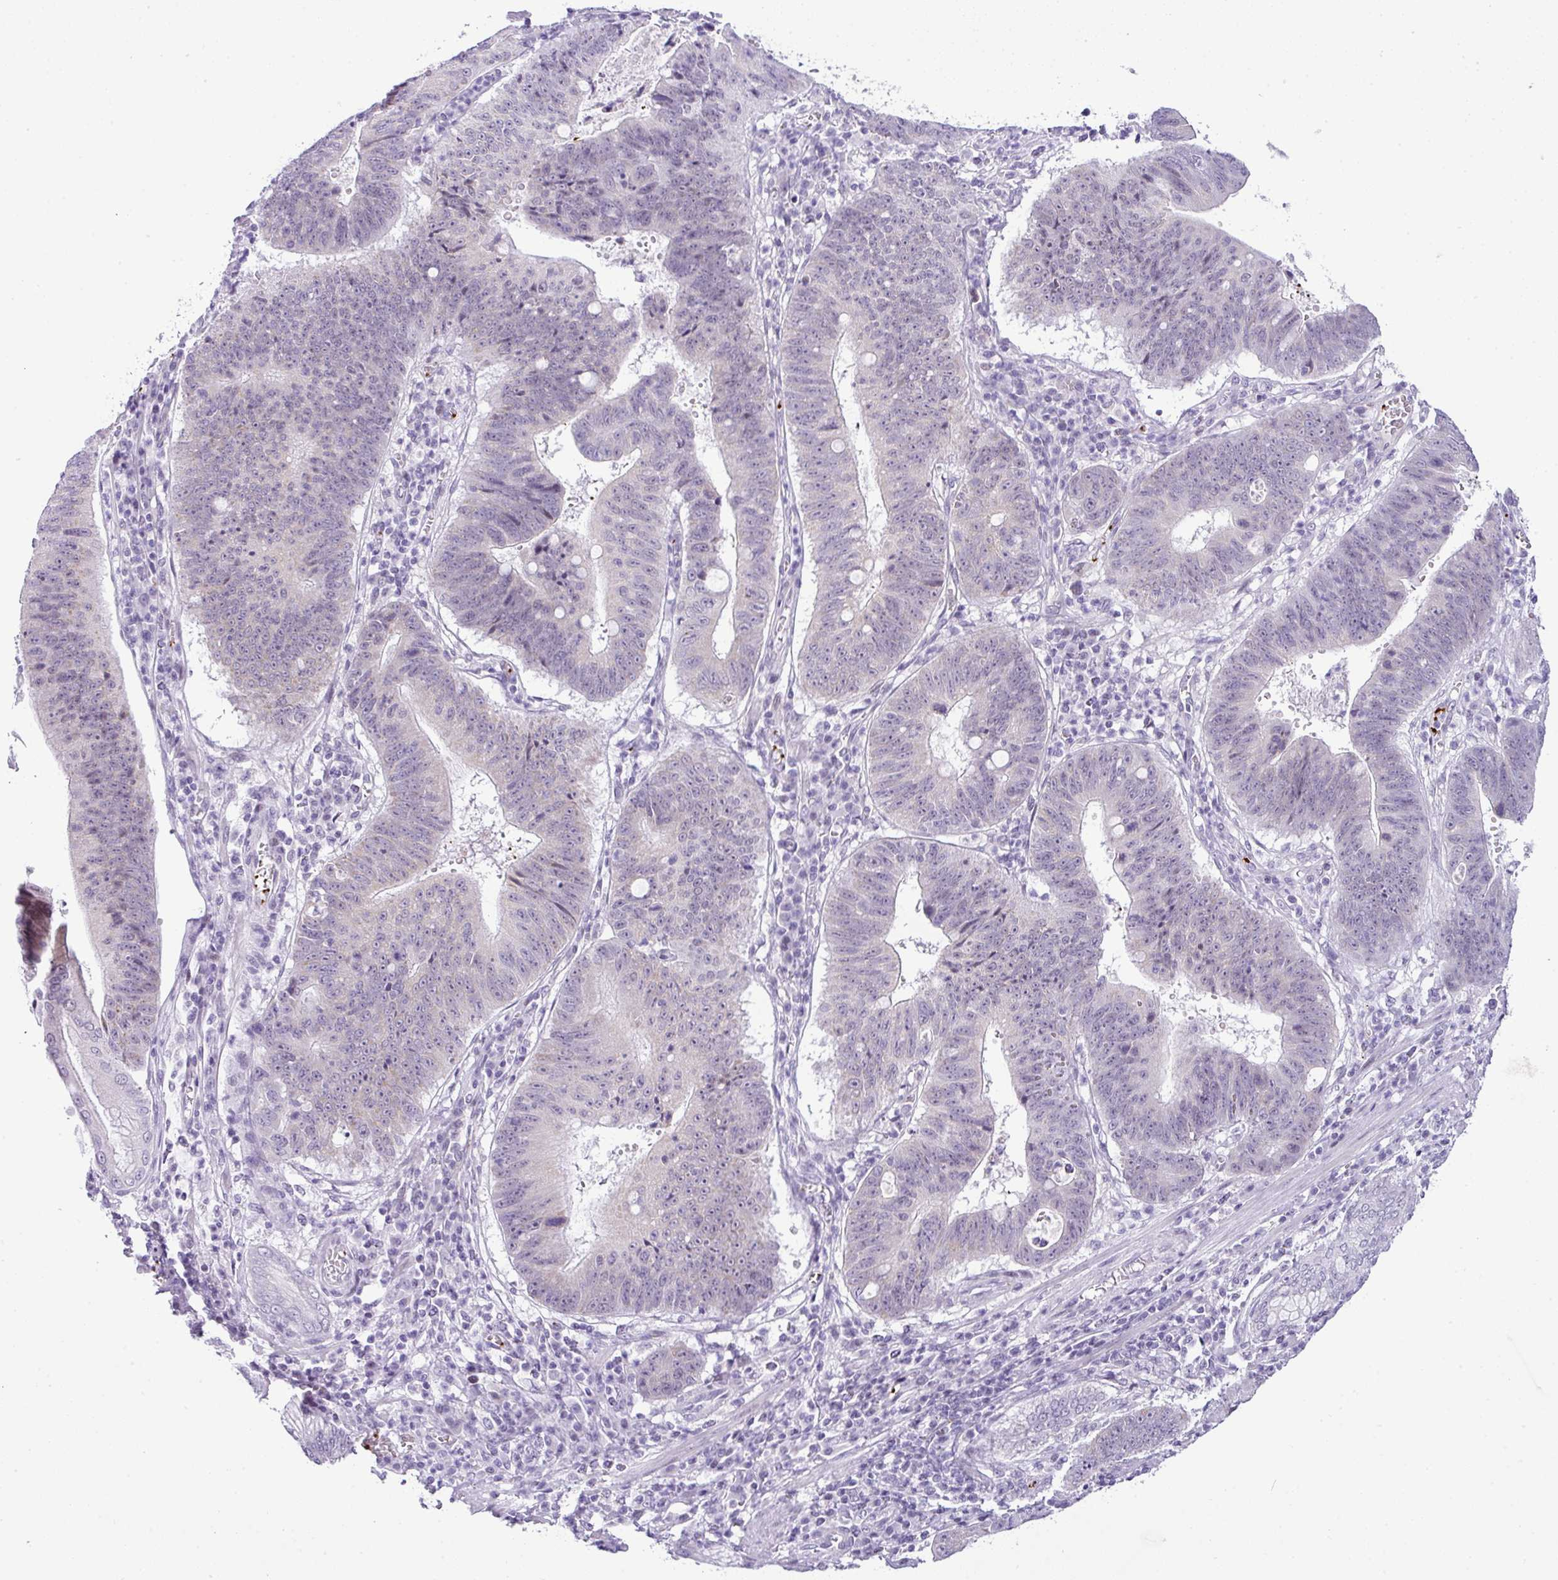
{"staining": {"intensity": "negative", "quantity": "none", "location": "none"}, "tissue": "stomach cancer", "cell_type": "Tumor cells", "image_type": "cancer", "snomed": [{"axis": "morphology", "description": "Adenocarcinoma, NOS"}, {"axis": "topography", "description": "Stomach"}], "caption": "Immunohistochemistry of human stomach adenocarcinoma shows no positivity in tumor cells. (Immunohistochemistry, brightfield microscopy, high magnification).", "gene": "CMTM5", "patient": {"sex": "male", "age": 59}}